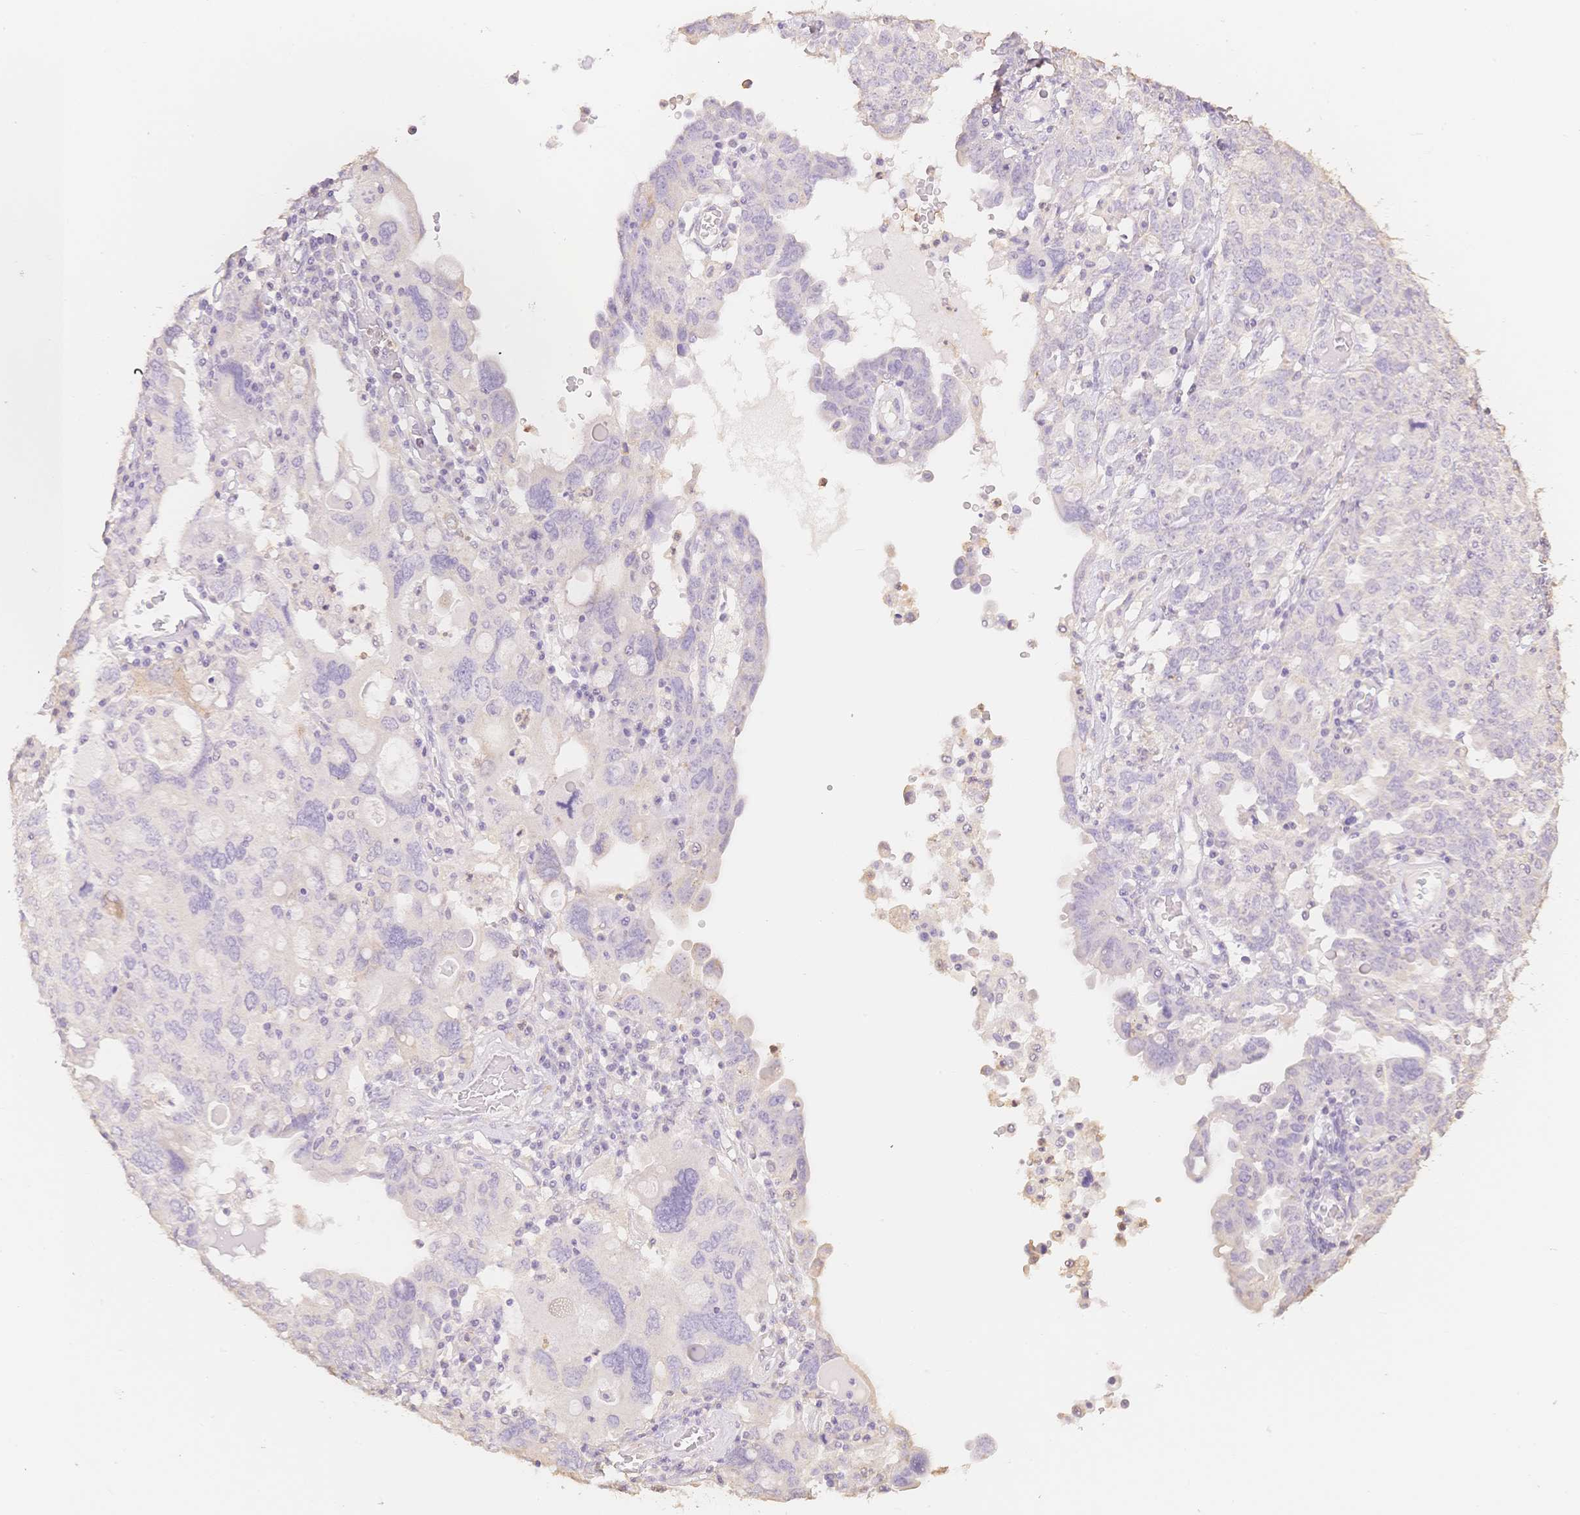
{"staining": {"intensity": "negative", "quantity": "none", "location": "none"}, "tissue": "ovarian cancer", "cell_type": "Tumor cells", "image_type": "cancer", "snomed": [{"axis": "morphology", "description": "Carcinoma, endometroid"}, {"axis": "topography", "description": "Ovary"}], "caption": "The micrograph reveals no staining of tumor cells in endometroid carcinoma (ovarian).", "gene": "MBOAT7", "patient": {"sex": "female", "age": 62}}